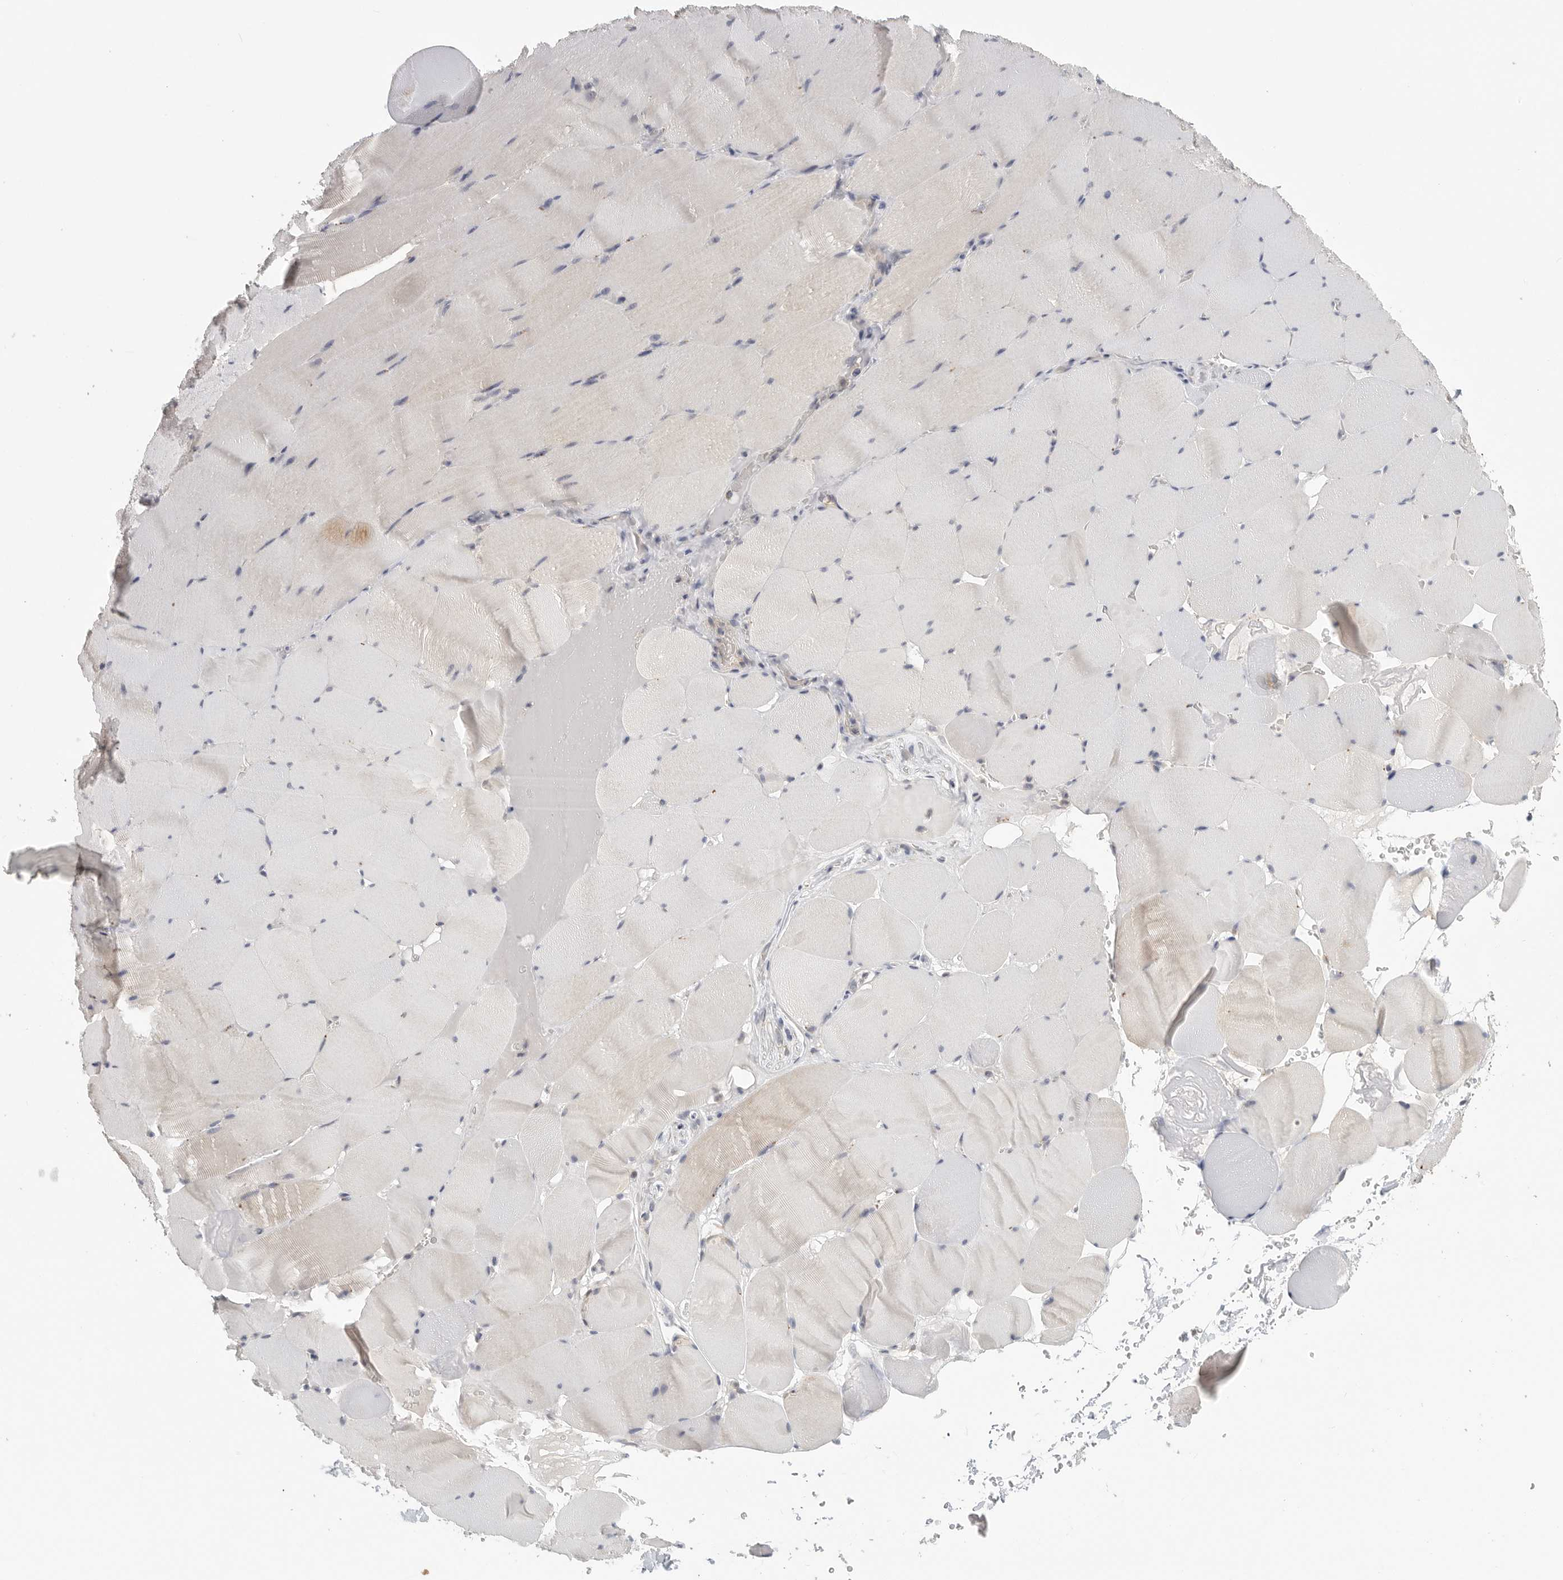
{"staining": {"intensity": "weak", "quantity": "25%-75%", "location": "cytoplasmic/membranous"}, "tissue": "skeletal muscle", "cell_type": "Myocytes", "image_type": "normal", "snomed": [{"axis": "morphology", "description": "Normal tissue, NOS"}, {"axis": "topography", "description": "Skeletal muscle"}], "caption": "IHC (DAB (3,3'-diaminobenzidine)) staining of unremarkable human skeletal muscle exhibits weak cytoplasmic/membranous protein staining in about 25%-75% of myocytes. The staining was performed using DAB (3,3'-diaminobenzidine), with brown indicating positive protein expression. Nuclei are stained blue with hematoxylin.", "gene": "CCT8", "patient": {"sex": "male", "age": 62}}